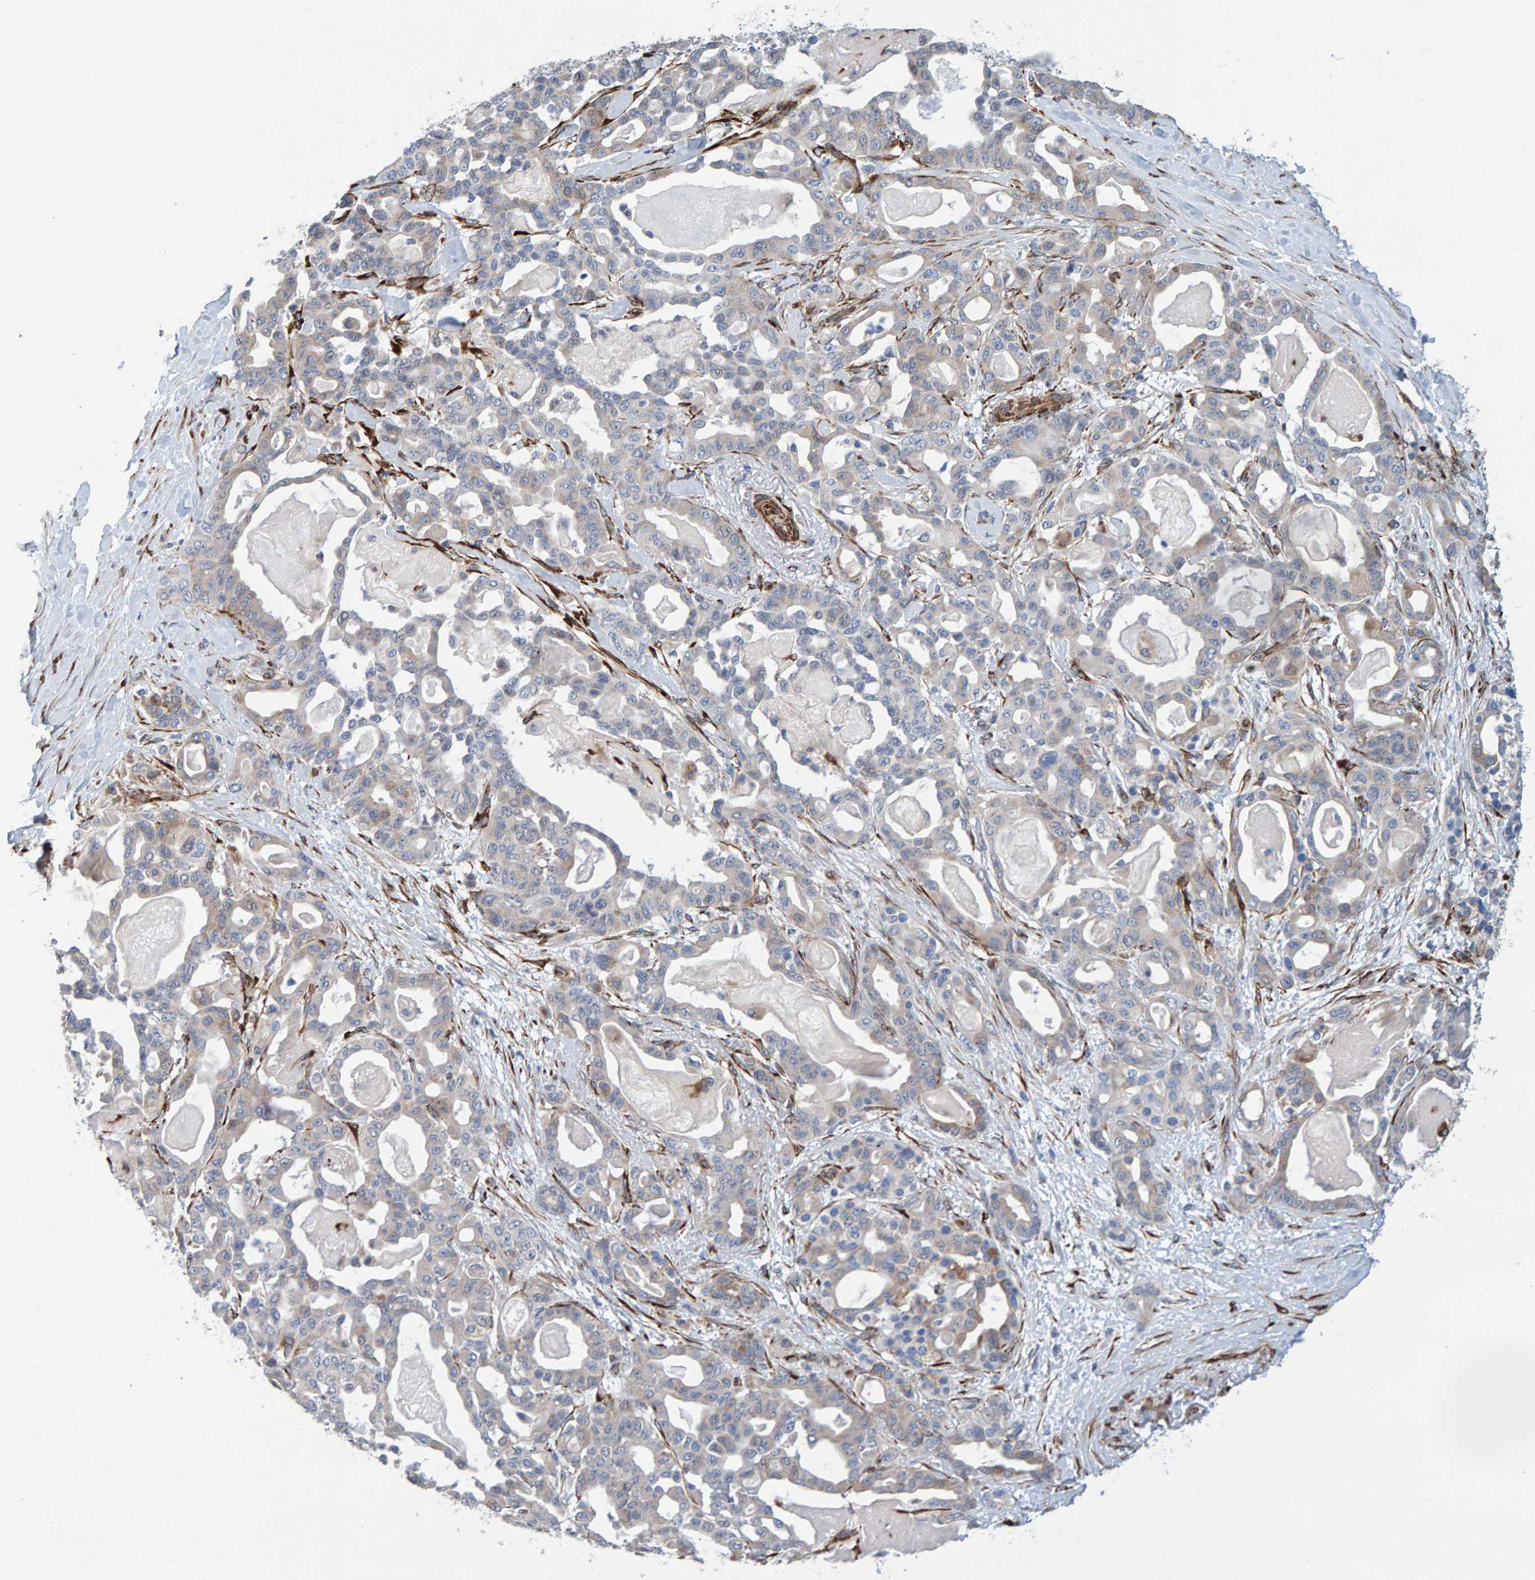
{"staining": {"intensity": "weak", "quantity": "<25%", "location": "cytoplasmic/membranous"}, "tissue": "pancreatic cancer", "cell_type": "Tumor cells", "image_type": "cancer", "snomed": [{"axis": "morphology", "description": "Adenocarcinoma, NOS"}, {"axis": "topography", "description": "Pancreas"}], "caption": "An IHC image of pancreatic adenocarcinoma is shown. There is no staining in tumor cells of pancreatic adenocarcinoma. (Brightfield microscopy of DAB IHC at high magnification).", "gene": "MMP16", "patient": {"sex": "male", "age": 63}}